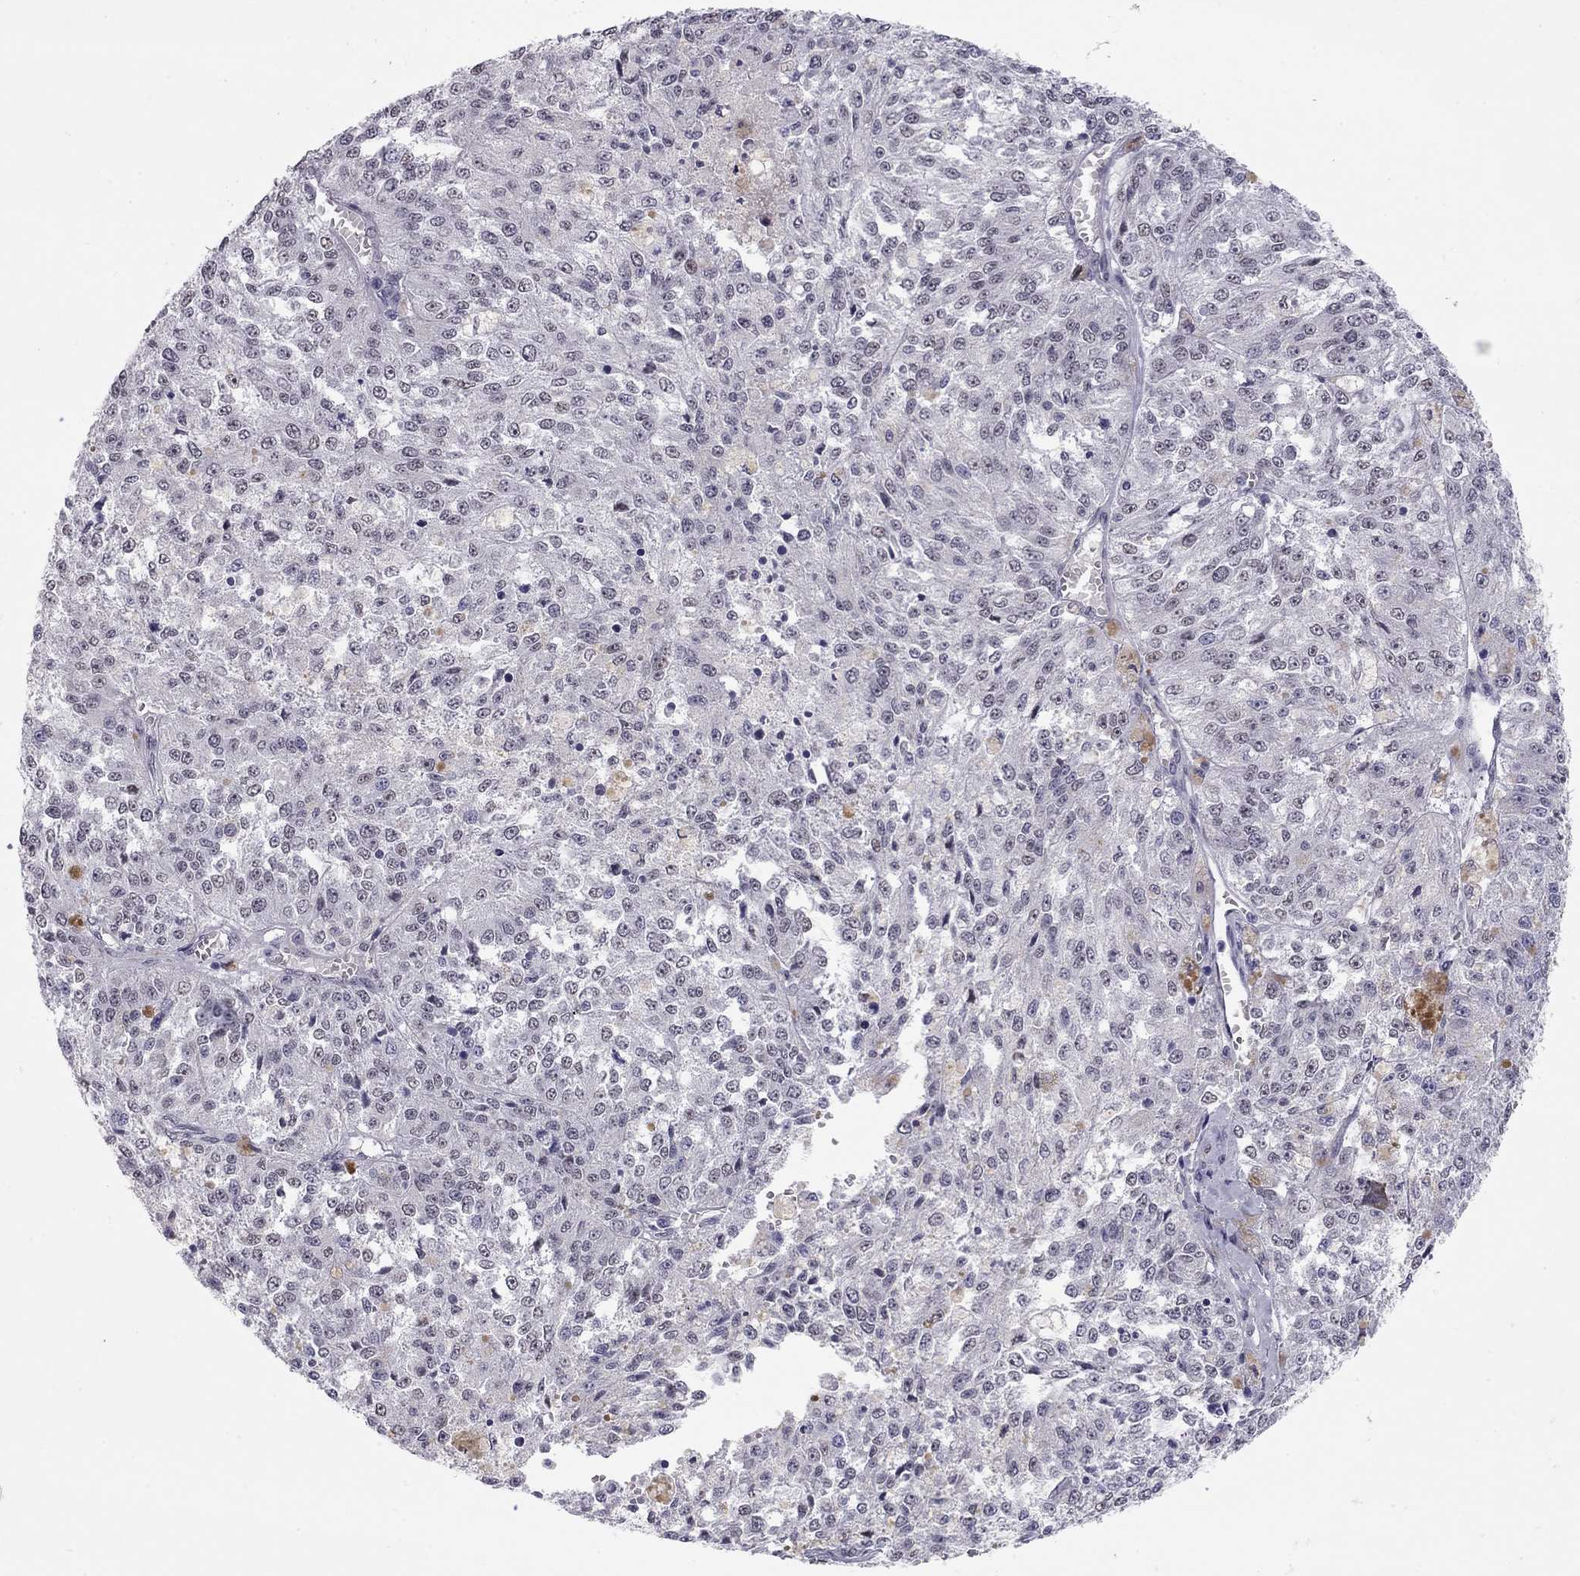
{"staining": {"intensity": "negative", "quantity": "none", "location": "none"}, "tissue": "melanoma", "cell_type": "Tumor cells", "image_type": "cancer", "snomed": [{"axis": "morphology", "description": "Malignant melanoma, Metastatic site"}, {"axis": "topography", "description": "Lymph node"}], "caption": "High magnification brightfield microscopy of malignant melanoma (metastatic site) stained with DAB (brown) and counterstained with hematoxylin (blue): tumor cells show no significant expression. Brightfield microscopy of immunohistochemistry stained with DAB (brown) and hematoxylin (blue), captured at high magnification.", "gene": "DOT1L", "patient": {"sex": "female", "age": 64}}